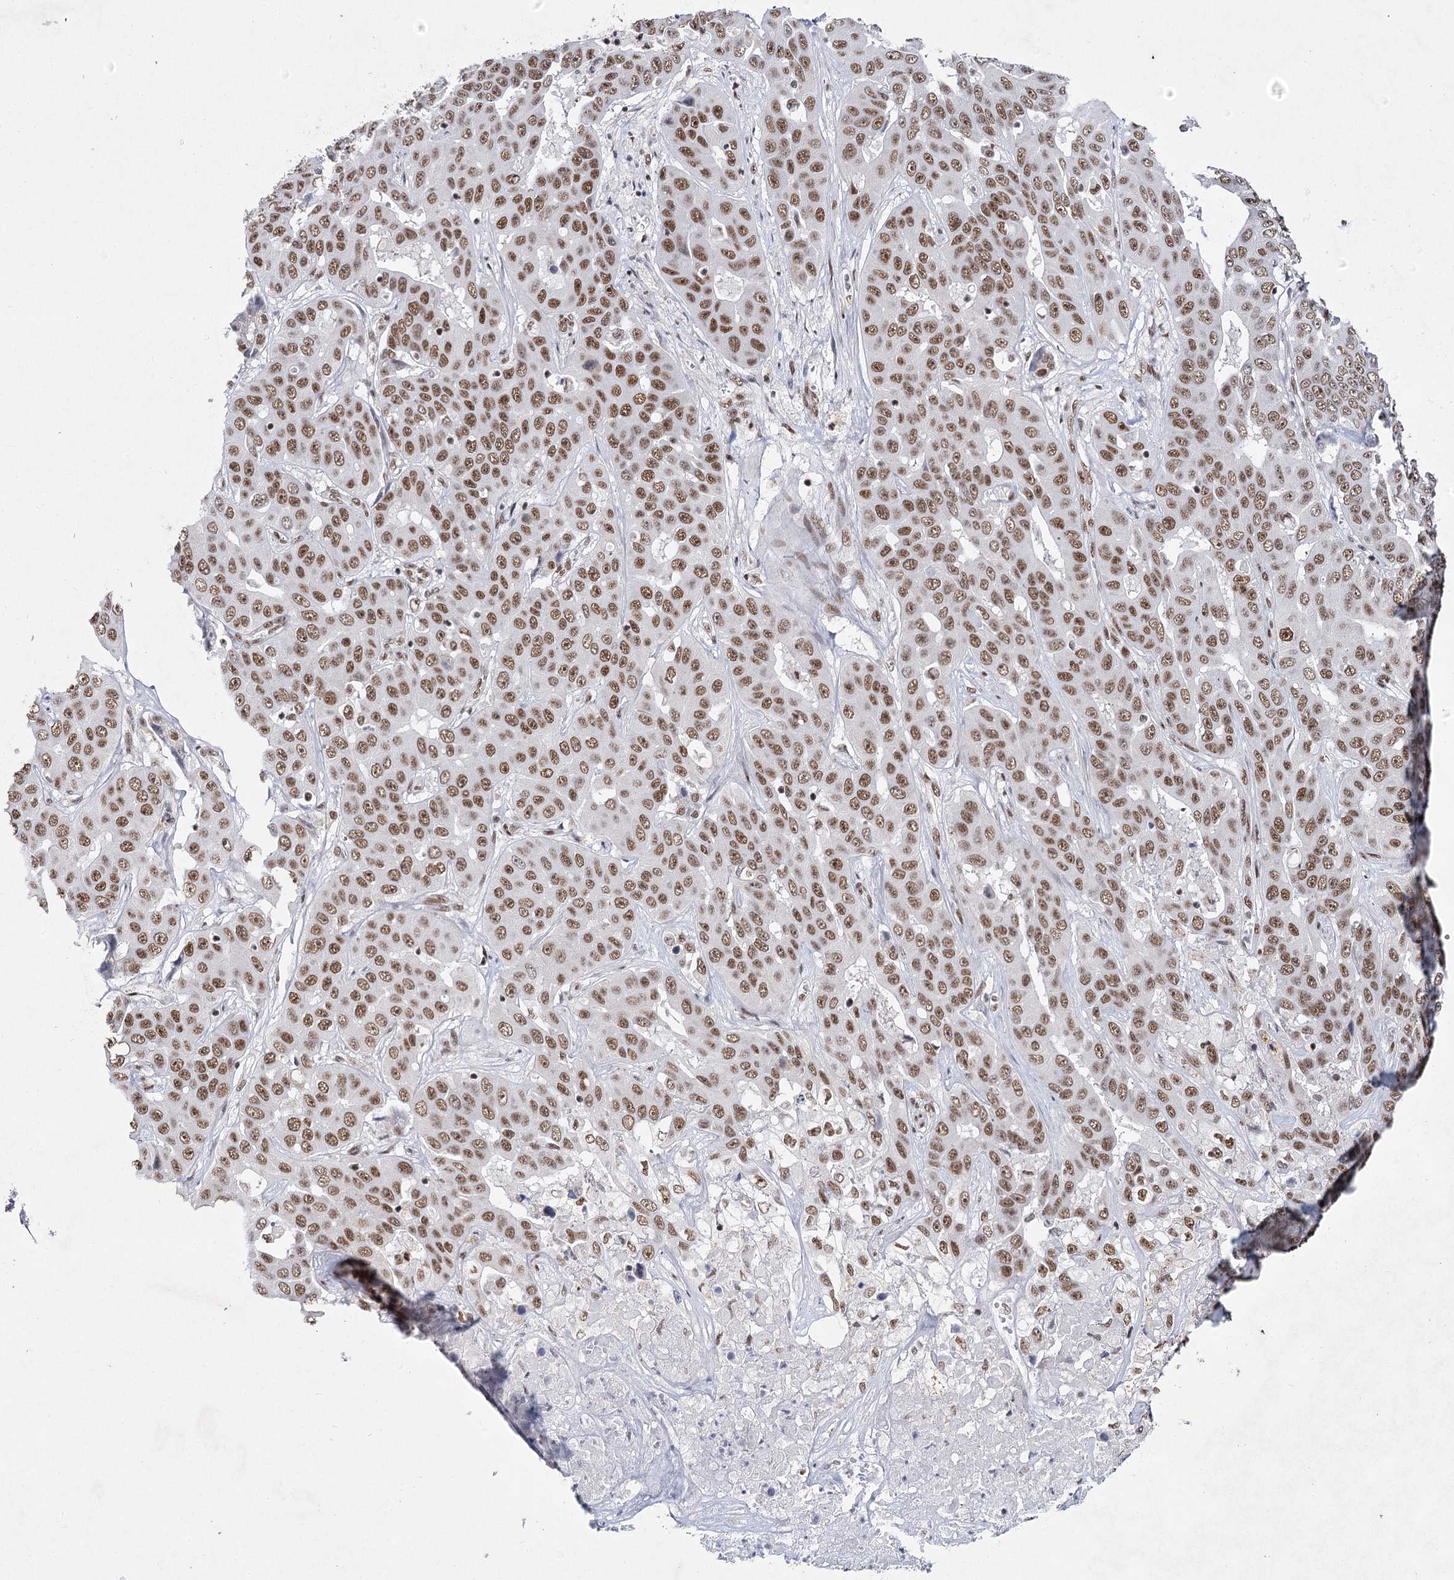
{"staining": {"intensity": "moderate", "quantity": ">75%", "location": "nuclear"}, "tissue": "liver cancer", "cell_type": "Tumor cells", "image_type": "cancer", "snomed": [{"axis": "morphology", "description": "Cholangiocarcinoma"}, {"axis": "topography", "description": "Liver"}], "caption": "IHC staining of liver cholangiocarcinoma, which exhibits medium levels of moderate nuclear positivity in approximately >75% of tumor cells indicating moderate nuclear protein positivity. The staining was performed using DAB (3,3'-diaminobenzidine) (brown) for protein detection and nuclei were counterstained in hematoxylin (blue).", "gene": "SCAF8", "patient": {"sex": "female", "age": 52}}